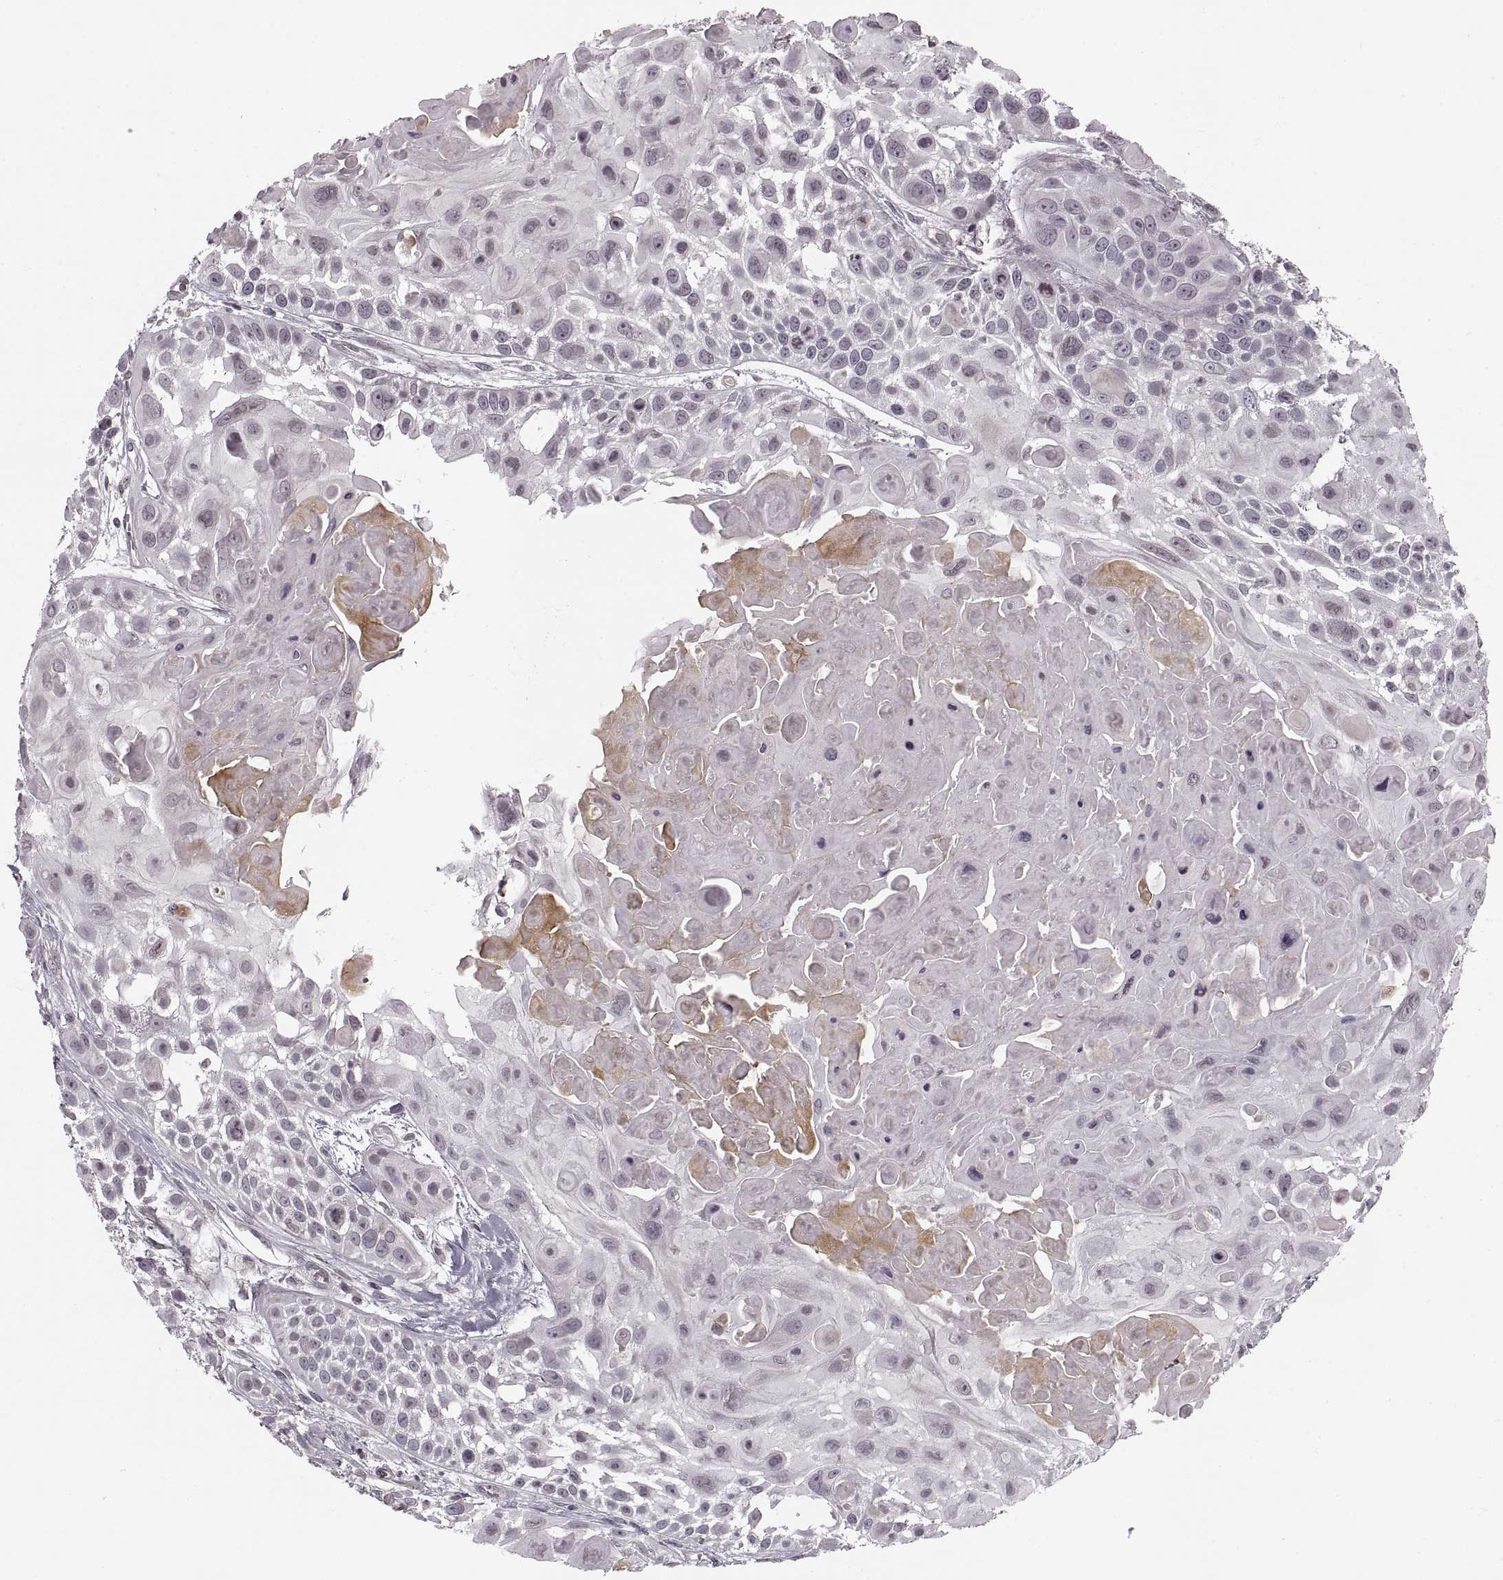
{"staining": {"intensity": "negative", "quantity": "none", "location": "none"}, "tissue": "skin cancer", "cell_type": "Tumor cells", "image_type": "cancer", "snomed": [{"axis": "morphology", "description": "Squamous cell carcinoma, NOS"}, {"axis": "topography", "description": "Skin"}, {"axis": "topography", "description": "Anal"}], "caption": "Skin cancer was stained to show a protein in brown. There is no significant staining in tumor cells.", "gene": "ASIC3", "patient": {"sex": "female", "age": 75}}